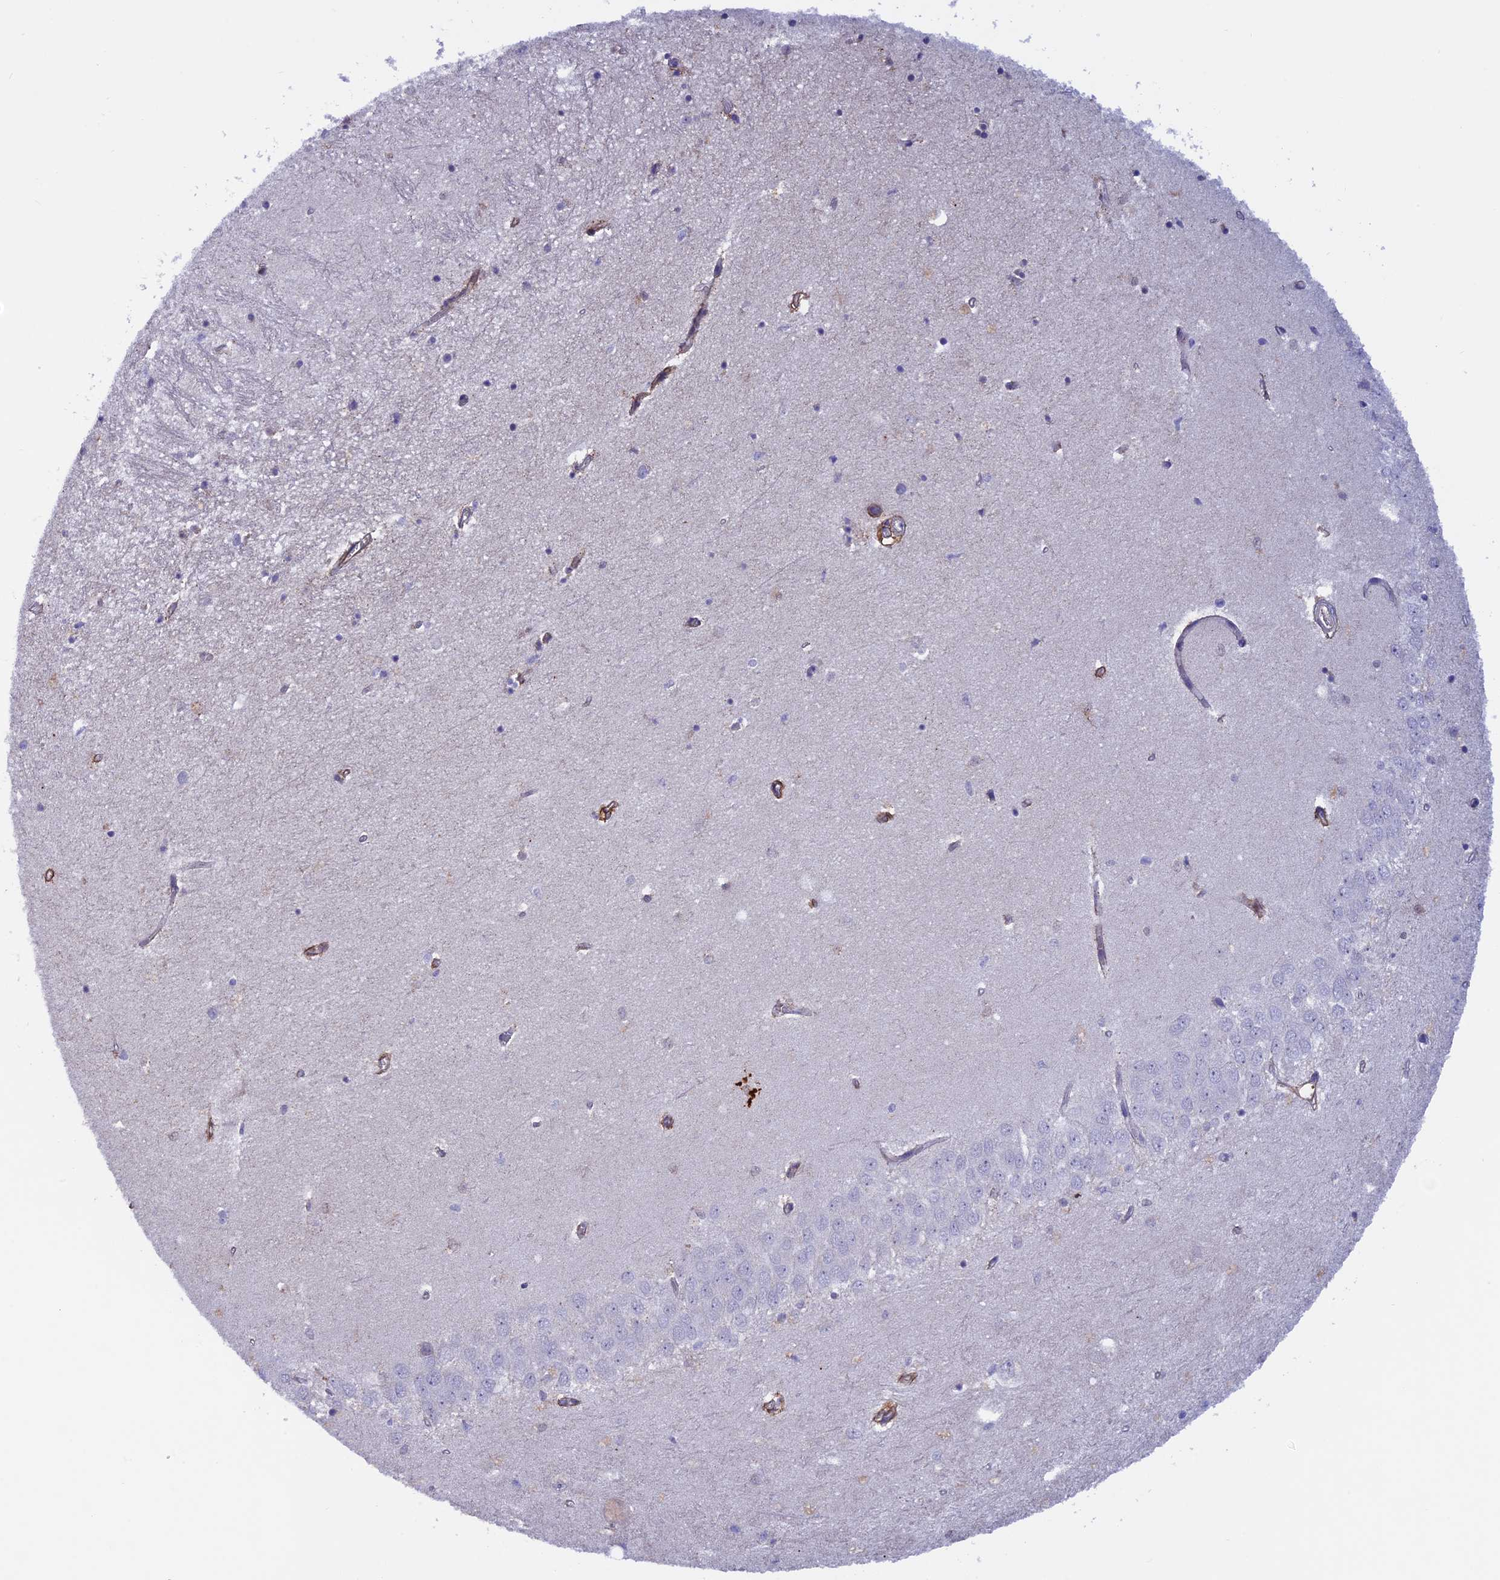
{"staining": {"intensity": "negative", "quantity": "none", "location": "none"}, "tissue": "hippocampus", "cell_type": "Glial cells", "image_type": "normal", "snomed": [{"axis": "morphology", "description": "Normal tissue, NOS"}, {"axis": "topography", "description": "Hippocampus"}], "caption": "A high-resolution photomicrograph shows IHC staining of benign hippocampus, which reveals no significant staining in glial cells.", "gene": "COL4A3", "patient": {"sex": "female", "age": 64}}